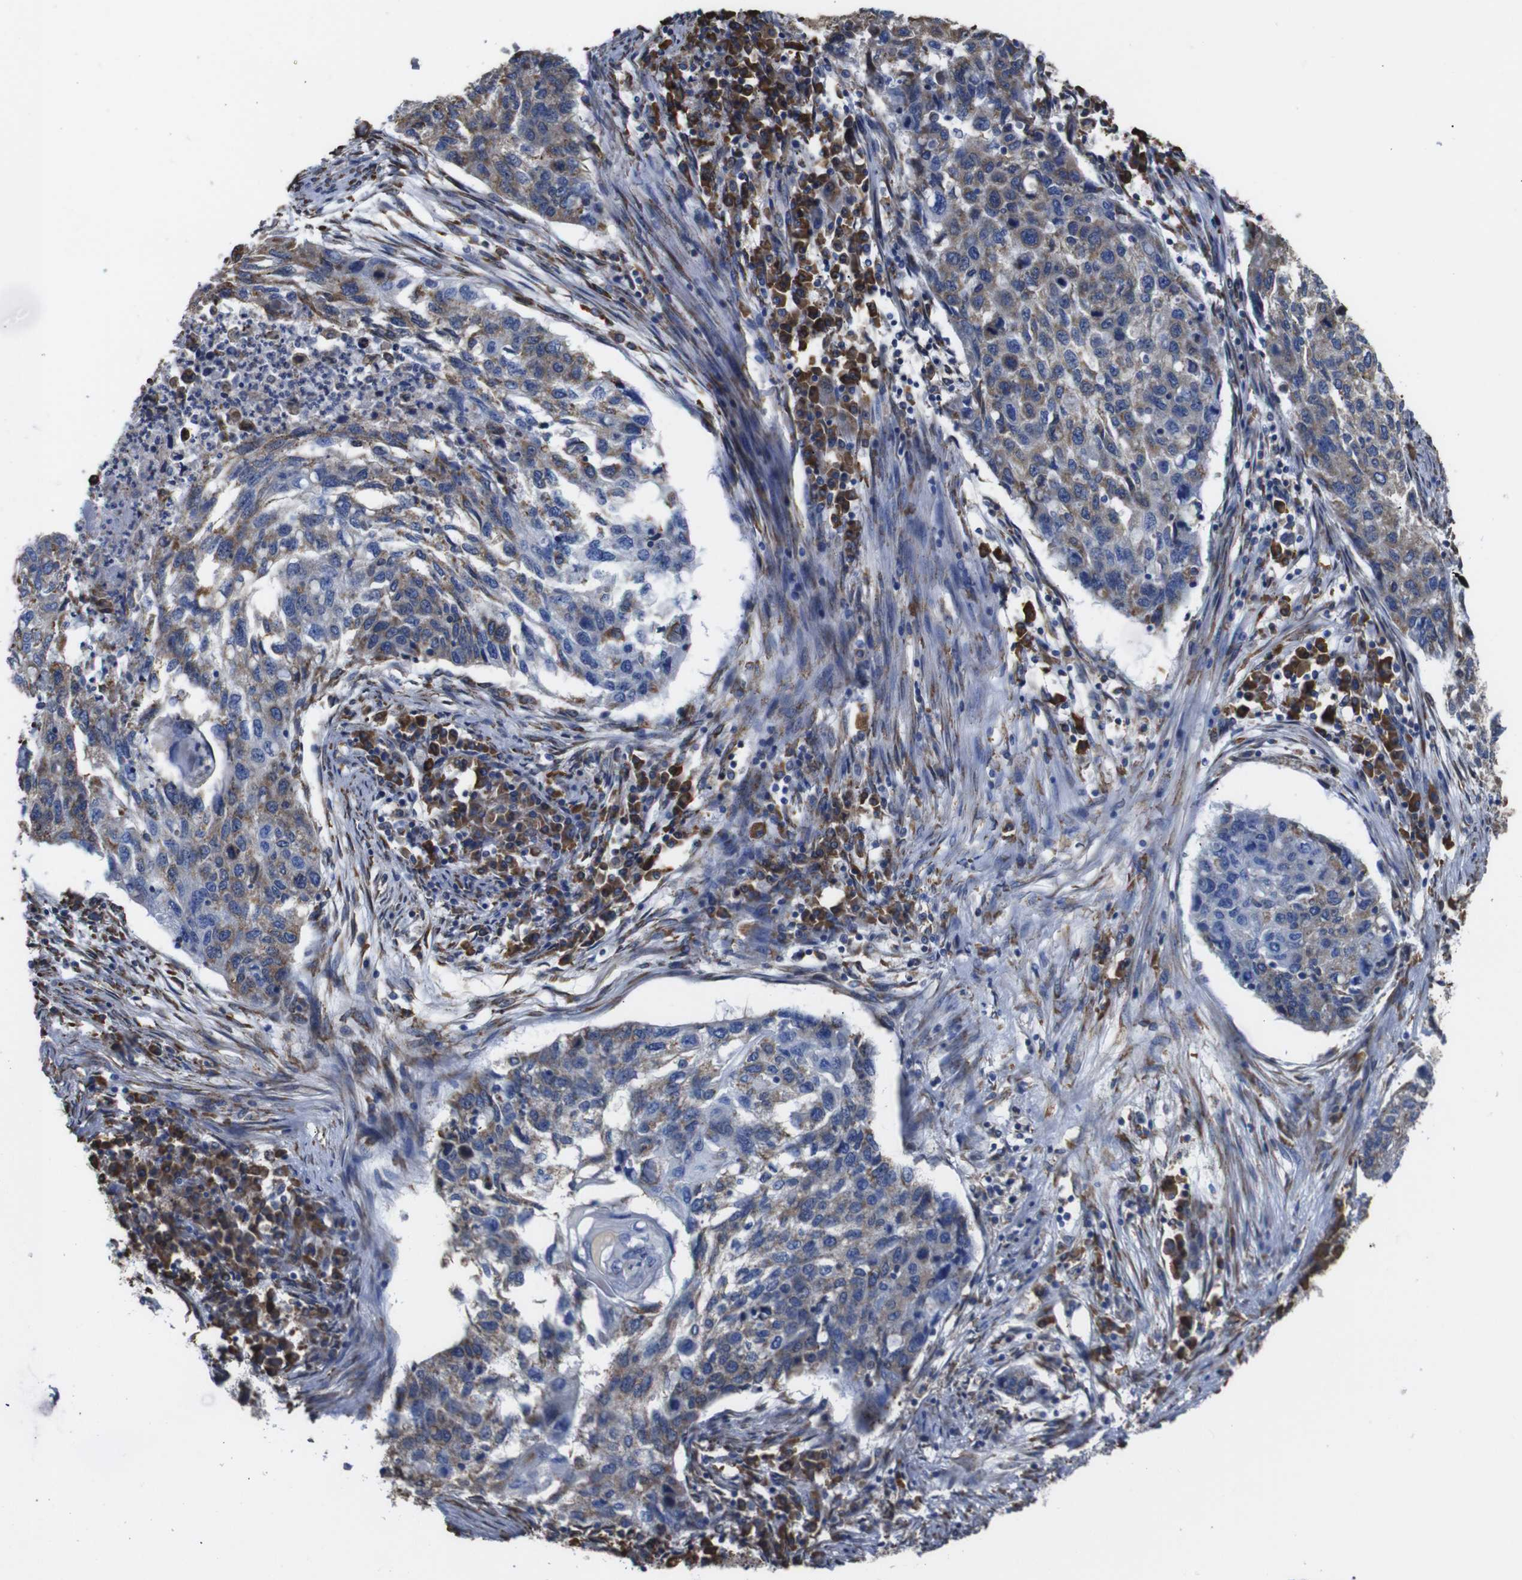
{"staining": {"intensity": "moderate", "quantity": "25%-75%", "location": "cytoplasmic/membranous"}, "tissue": "lung cancer", "cell_type": "Tumor cells", "image_type": "cancer", "snomed": [{"axis": "morphology", "description": "Squamous cell carcinoma, NOS"}, {"axis": "topography", "description": "Lung"}], "caption": "This image reveals IHC staining of lung cancer (squamous cell carcinoma), with medium moderate cytoplasmic/membranous positivity in approximately 25%-75% of tumor cells.", "gene": "PPIB", "patient": {"sex": "female", "age": 63}}